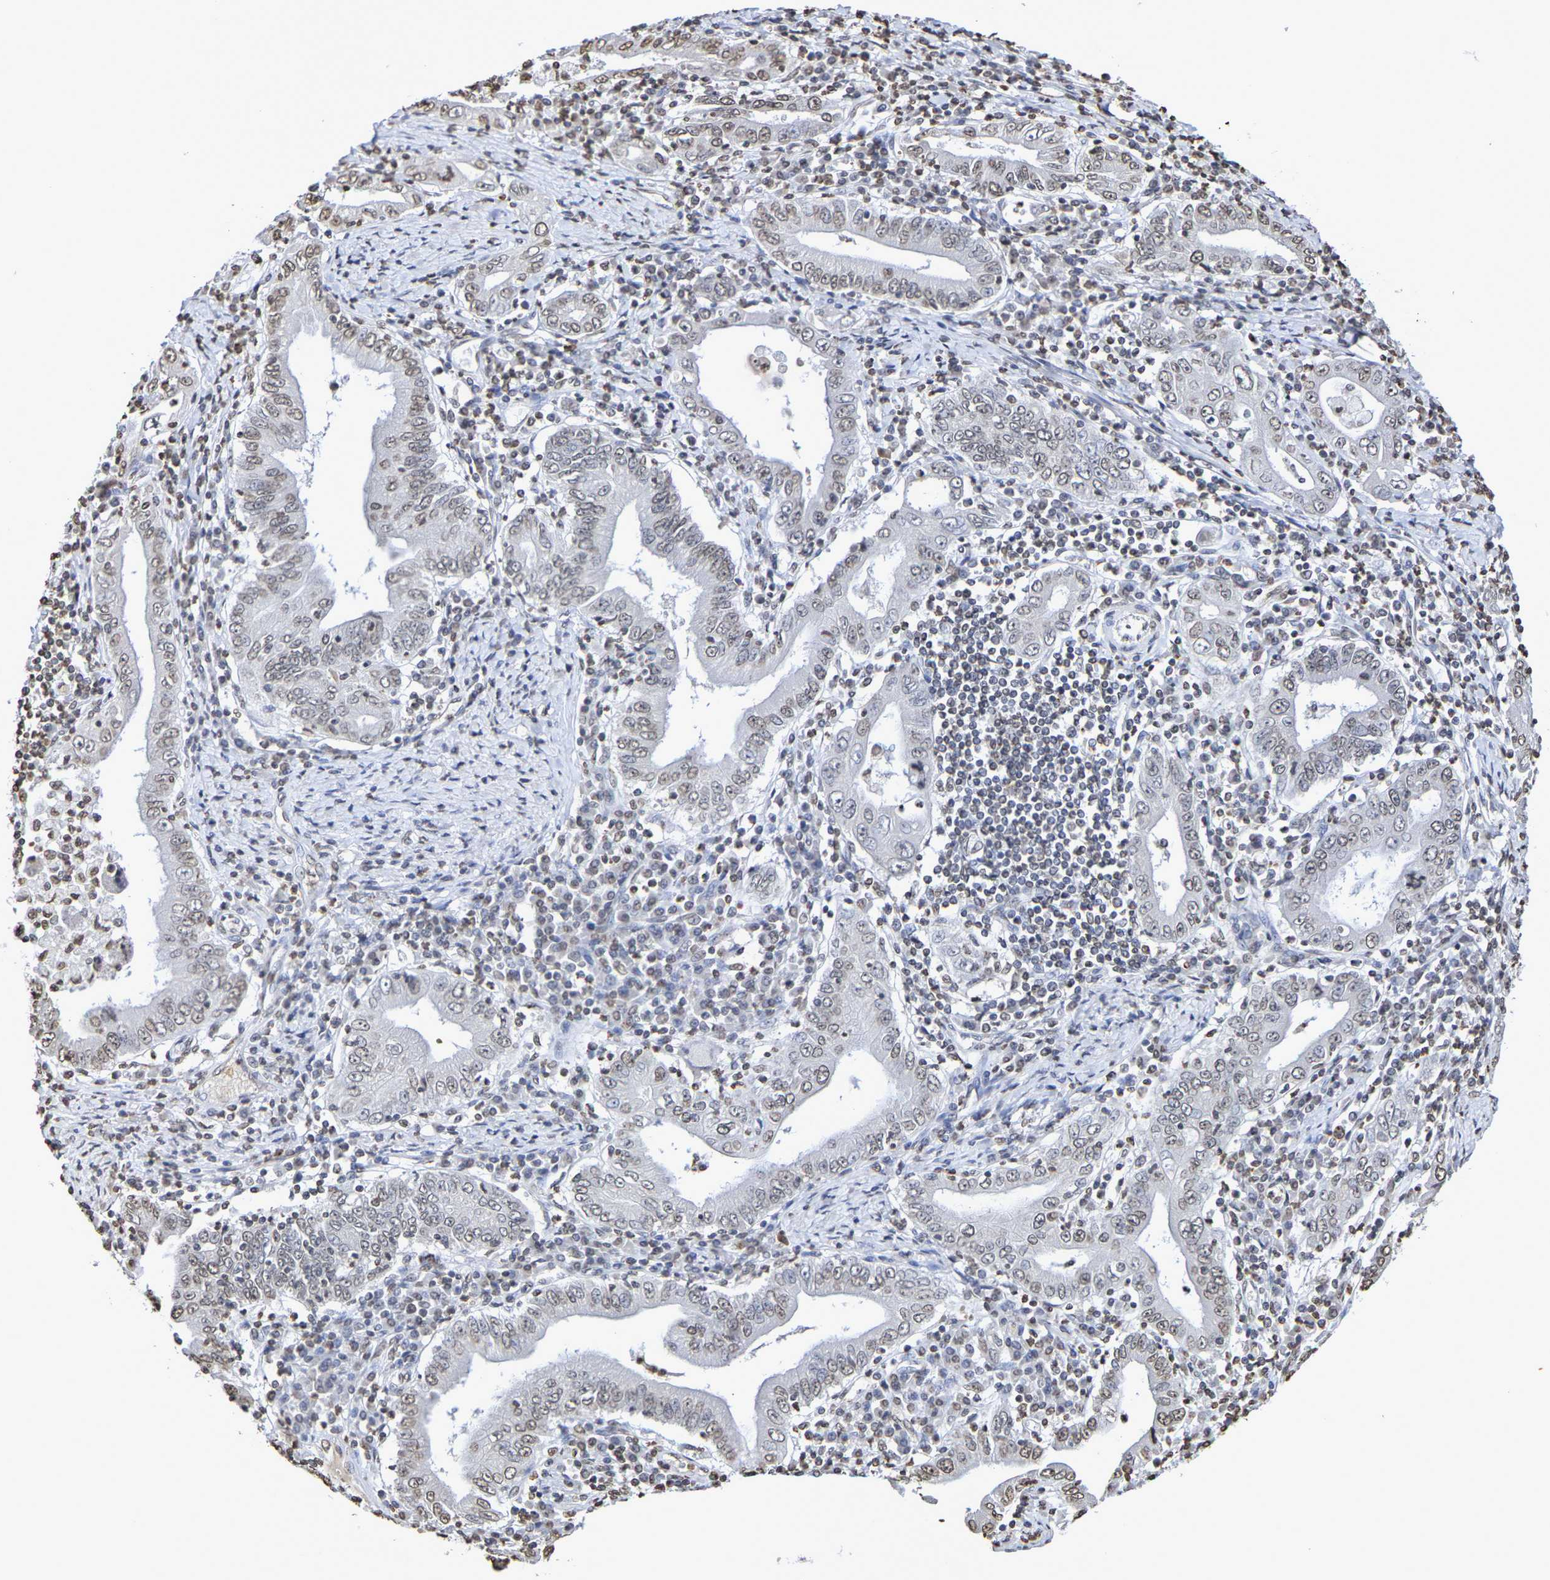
{"staining": {"intensity": "weak", "quantity": "25%-75%", "location": "nuclear"}, "tissue": "stomach cancer", "cell_type": "Tumor cells", "image_type": "cancer", "snomed": [{"axis": "morphology", "description": "Normal tissue, NOS"}, {"axis": "morphology", "description": "Adenocarcinoma, NOS"}, {"axis": "topography", "description": "Esophagus"}, {"axis": "topography", "description": "Stomach, upper"}, {"axis": "topography", "description": "Peripheral nerve tissue"}], "caption": "This histopathology image demonstrates IHC staining of stomach adenocarcinoma, with low weak nuclear positivity in approximately 25%-75% of tumor cells.", "gene": "ATF4", "patient": {"sex": "male", "age": 62}}